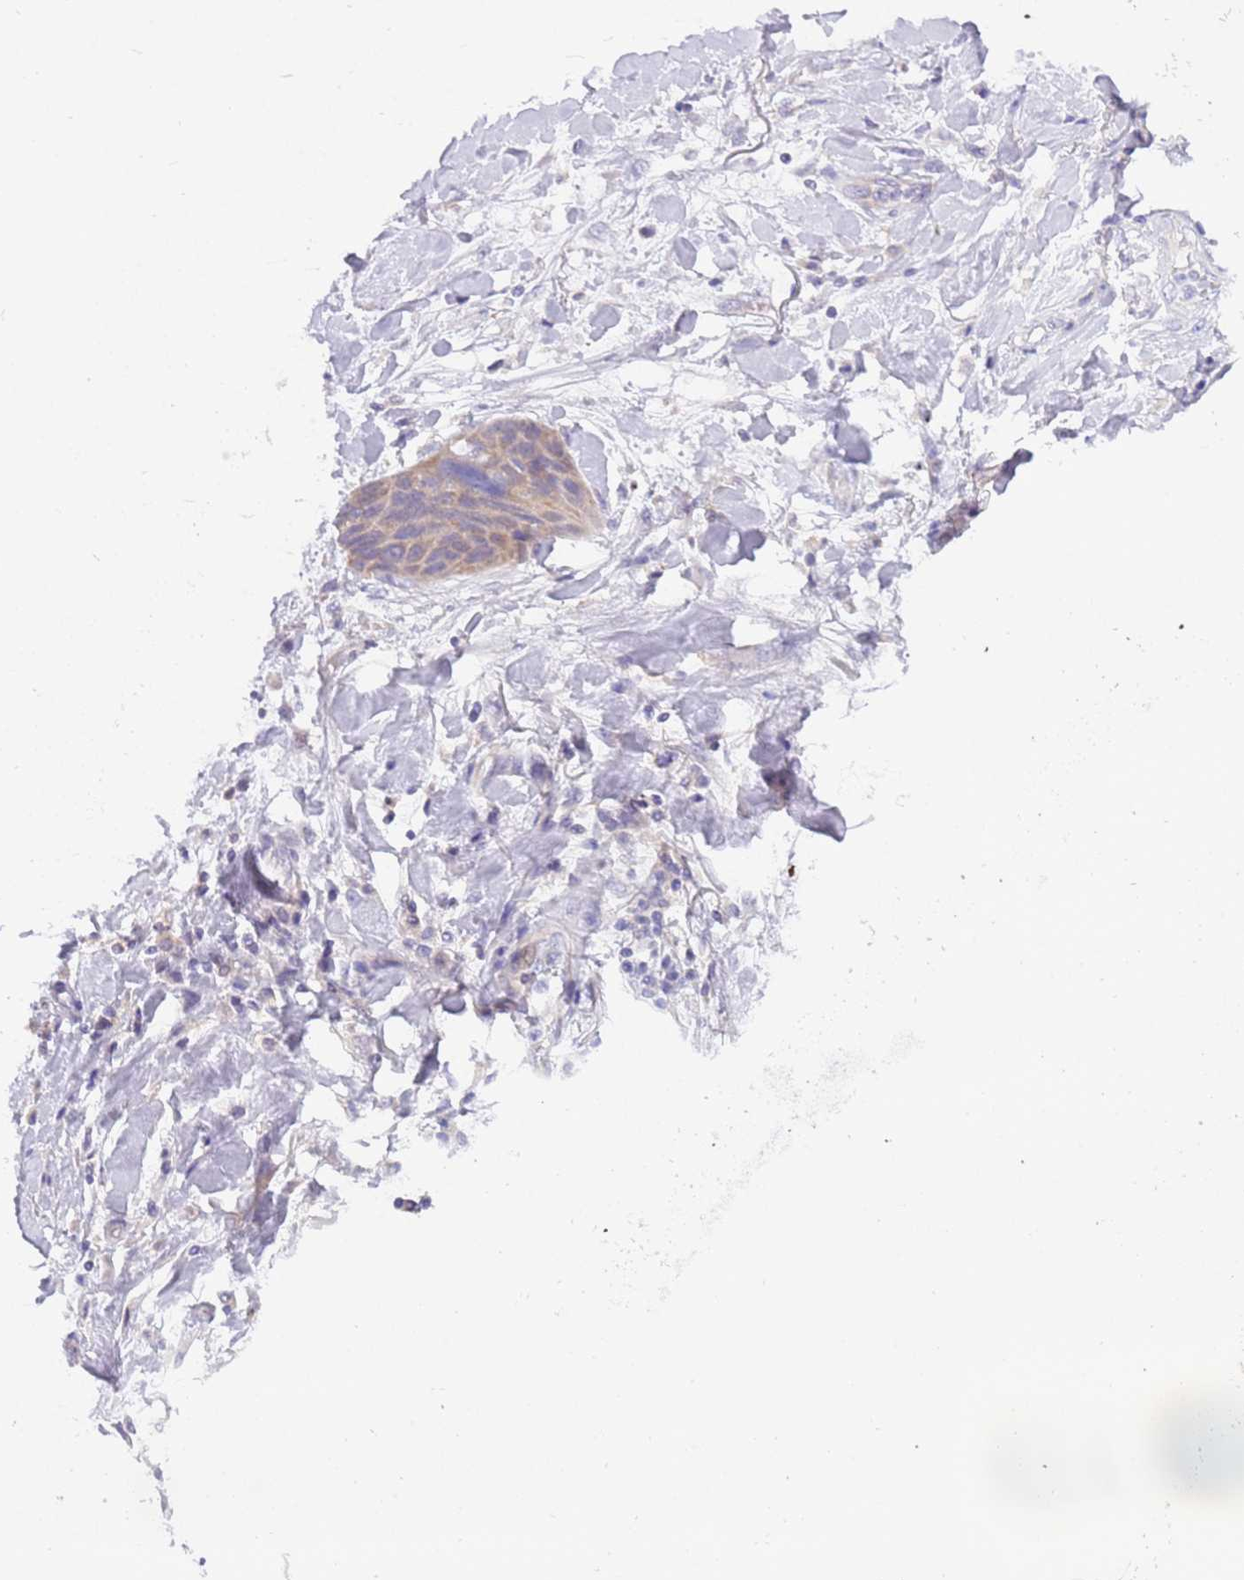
{"staining": {"intensity": "weak", "quantity": "<25%", "location": "cytoplasmic/membranous"}, "tissue": "lung cancer", "cell_type": "Tumor cells", "image_type": "cancer", "snomed": [{"axis": "morphology", "description": "Squamous cell carcinoma, NOS"}, {"axis": "topography", "description": "Lung"}], "caption": "Human lung squamous cell carcinoma stained for a protein using immunohistochemistry (IHC) displays no staining in tumor cells.", "gene": "STIP1", "patient": {"sex": "female", "age": 70}}